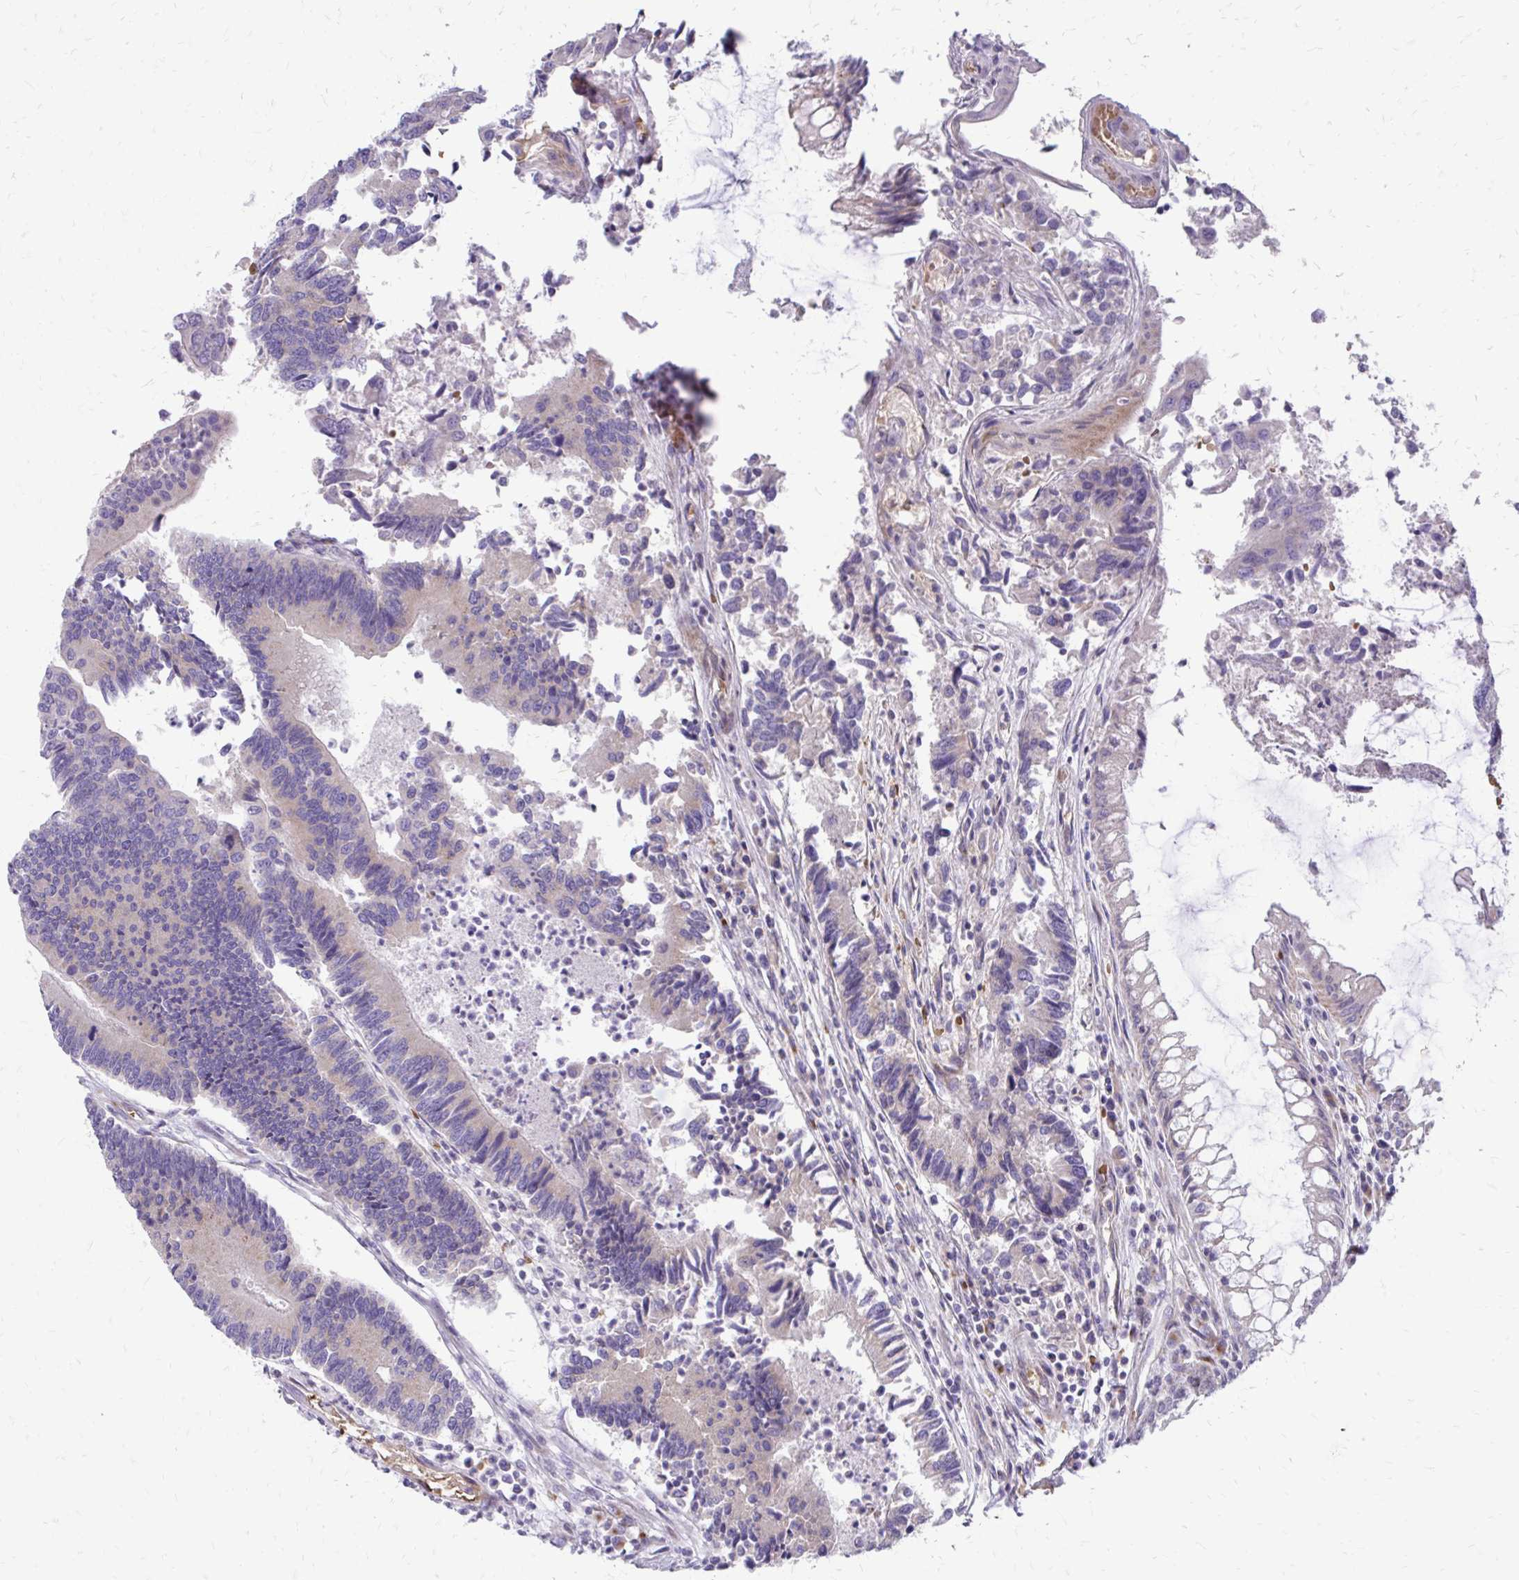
{"staining": {"intensity": "negative", "quantity": "none", "location": "none"}, "tissue": "colorectal cancer", "cell_type": "Tumor cells", "image_type": "cancer", "snomed": [{"axis": "morphology", "description": "Adenocarcinoma, NOS"}, {"axis": "topography", "description": "Colon"}], "caption": "Immunohistochemical staining of colorectal cancer shows no significant staining in tumor cells. Brightfield microscopy of immunohistochemistry (IHC) stained with DAB (brown) and hematoxylin (blue), captured at high magnification.", "gene": "FUNDC2", "patient": {"sex": "female", "age": 67}}